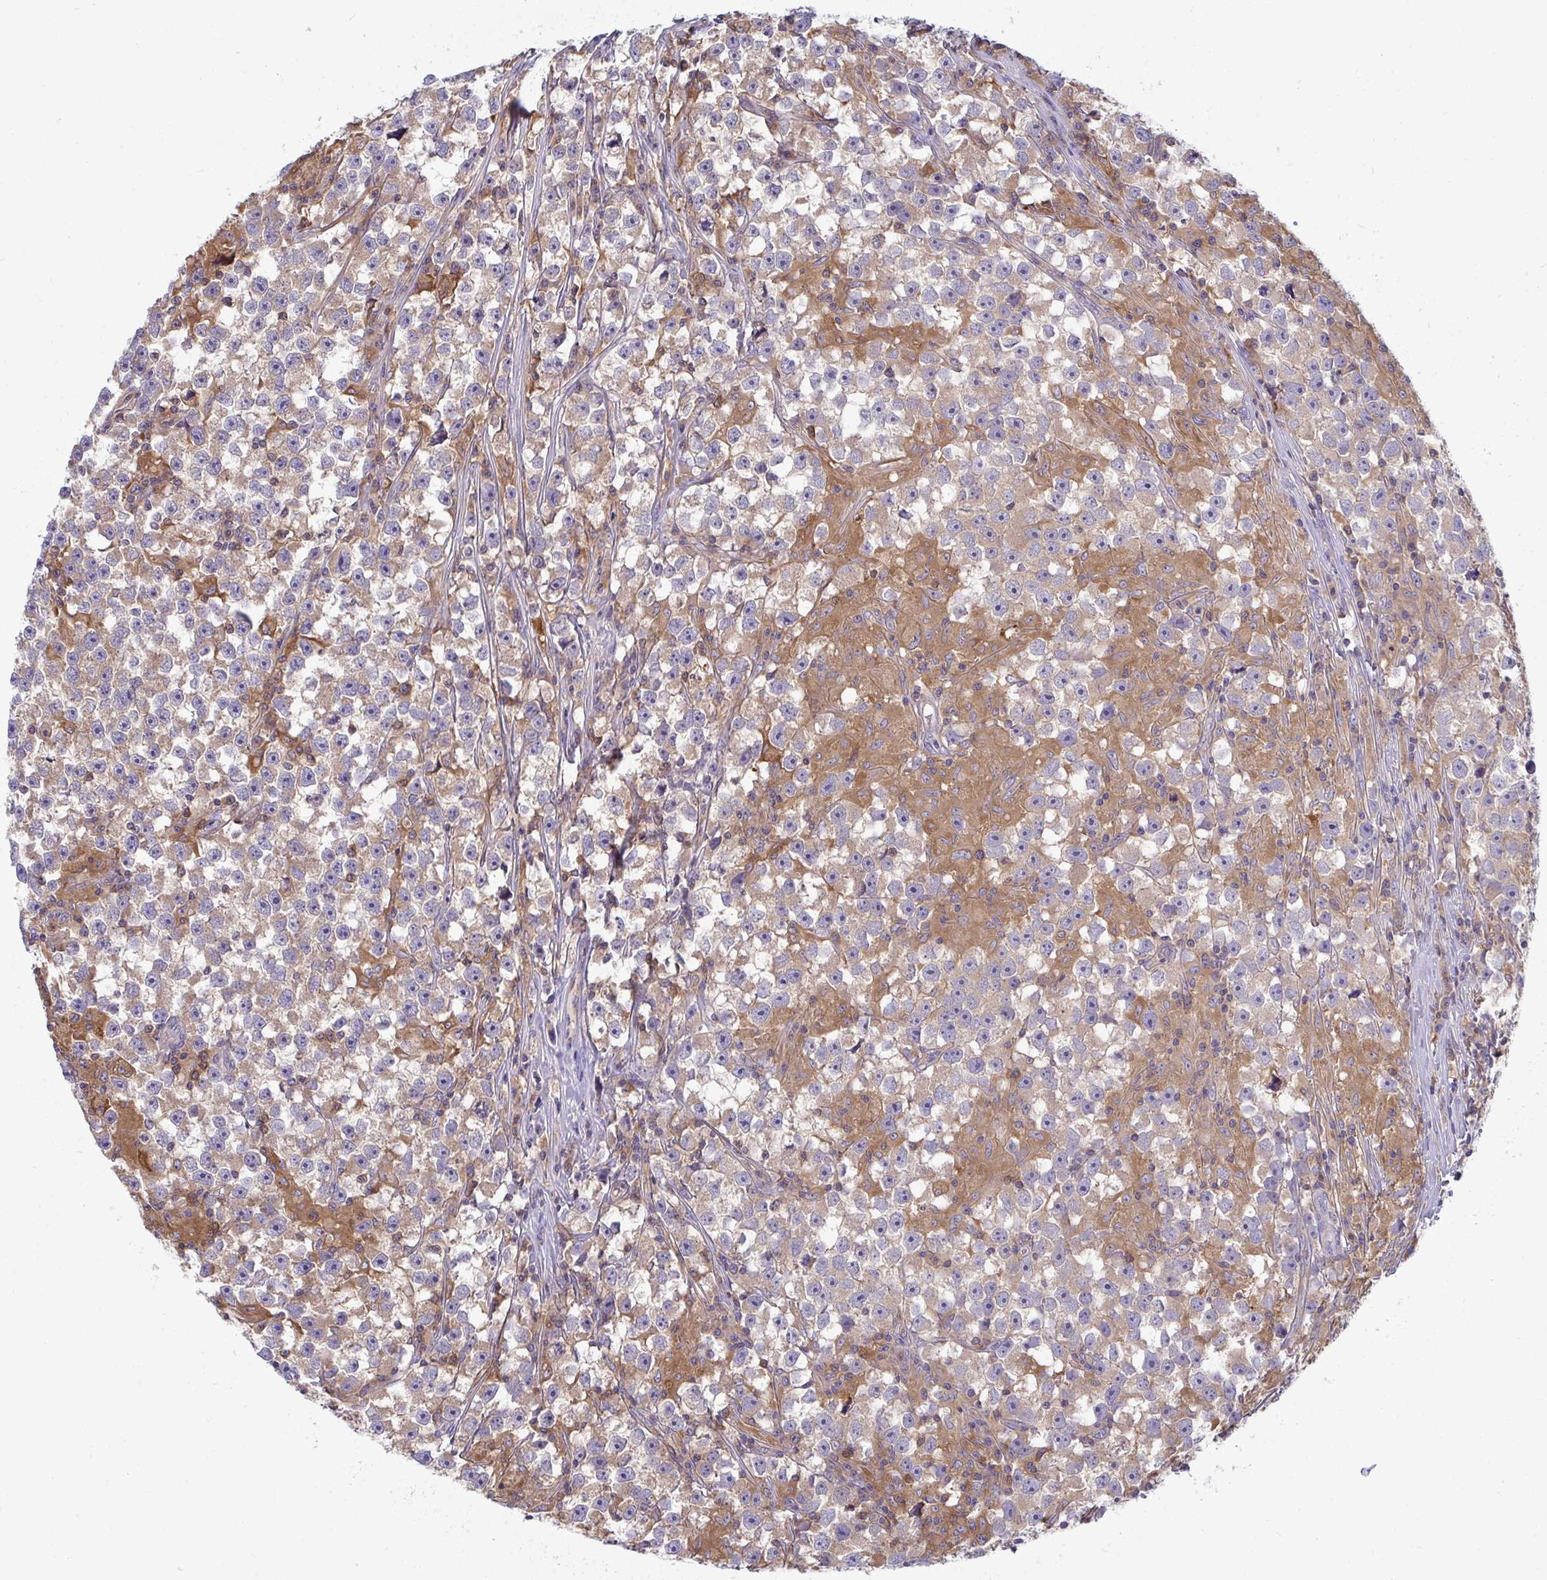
{"staining": {"intensity": "moderate", "quantity": ">75%", "location": "cytoplasmic/membranous"}, "tissue": "testis cancer", "cell_type": "Tumor cells", "image_type": "cancer", "snomed": [{"axis": "morphology", "description": "Seminoma, NOS"}, {"axis": "topography", "description": "Testis"}], "caption": "Testis seminoma stained with a protein marker shows moderate staining in tumor cells.", "gene": "SLC30A6", "patient": {"sex": "male", "age": 33}}